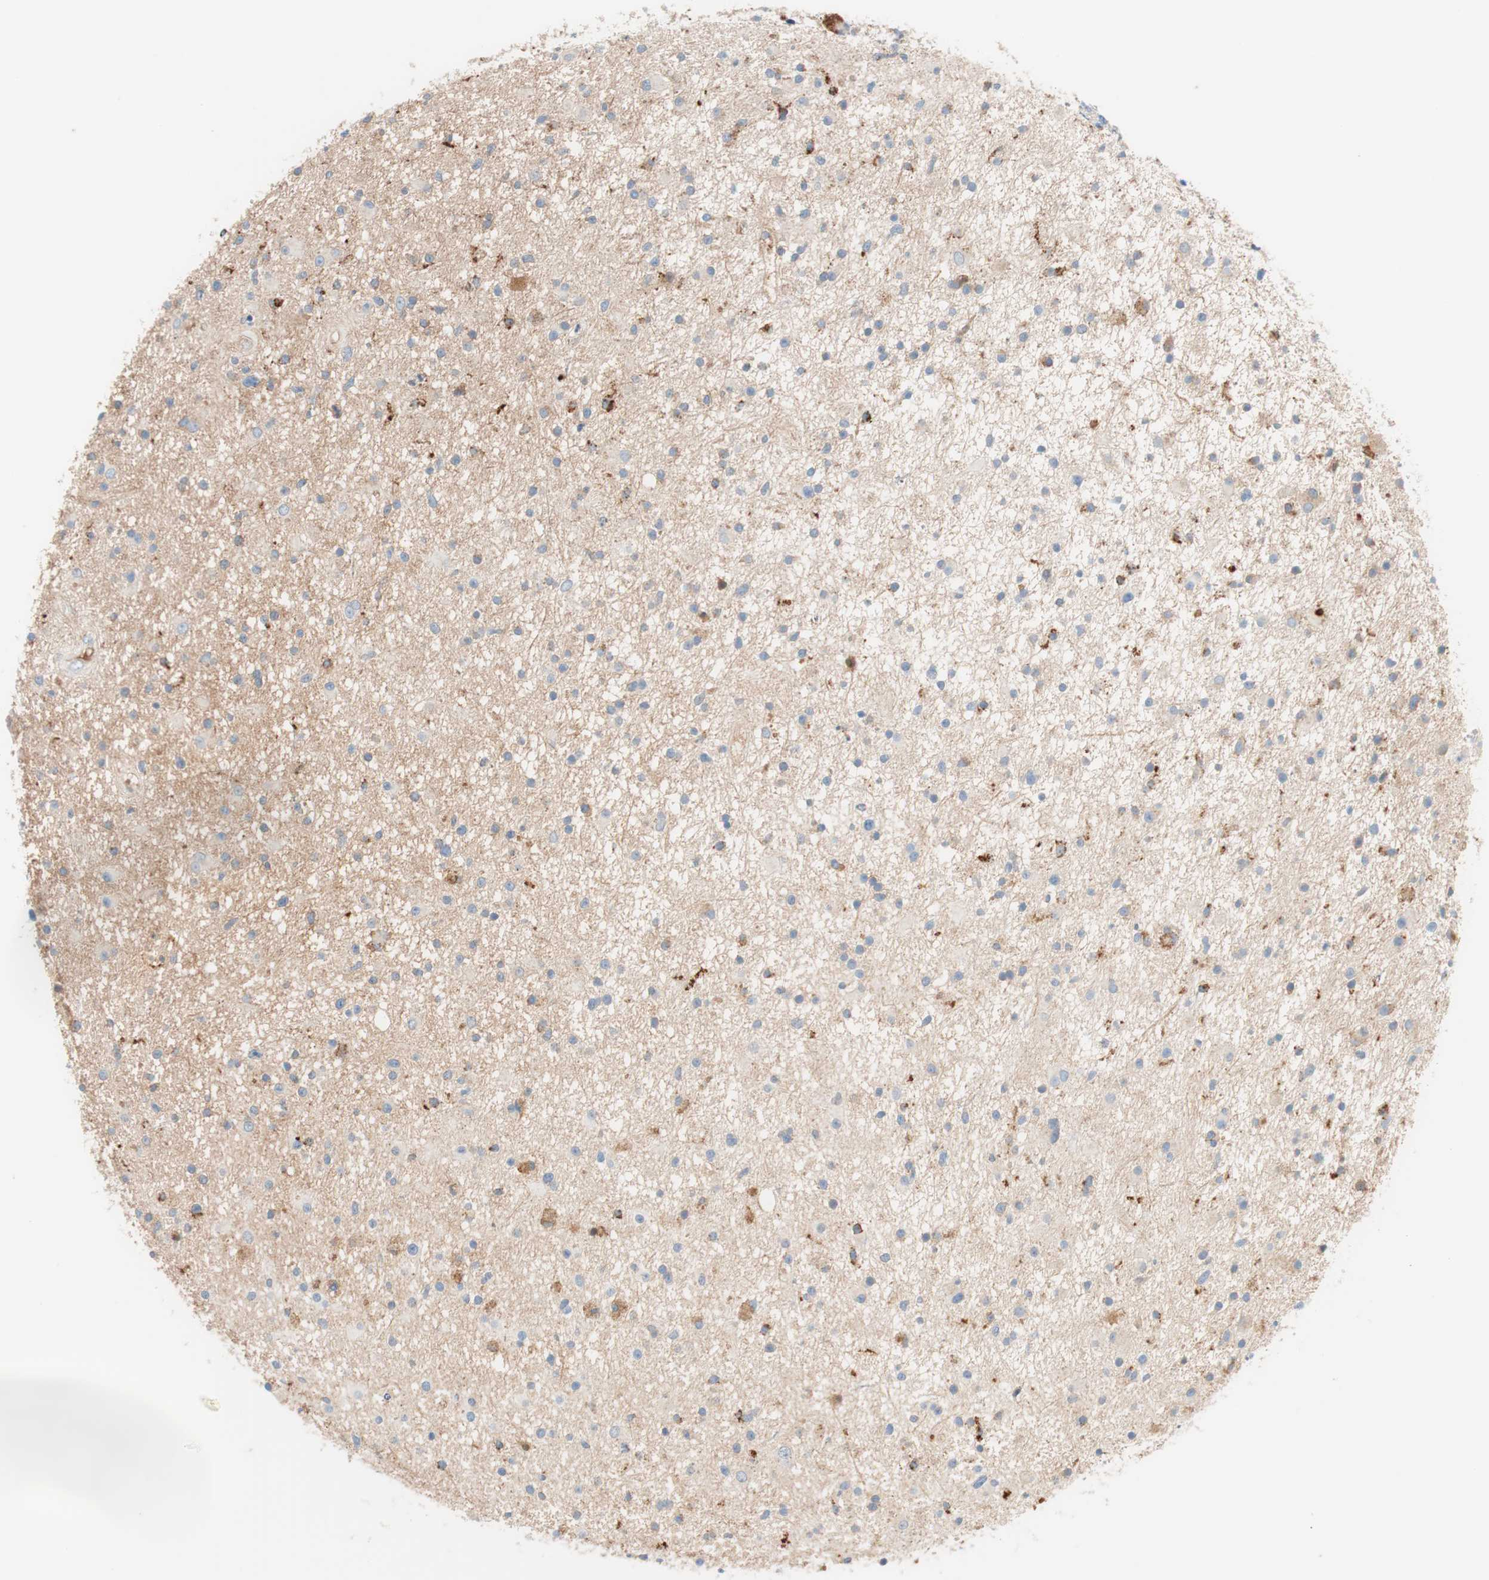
{"staining": {"intensity": "negative", "quantity": "none", "location": "none"}, "tissue": "glioma", "cell_type": "Tumor cells", "image_type": "cancer", "snomed": [{"axis": "morphology", "description": "Glioma, malignant, High grade"}, {"axis": "topography", "description": "Brain"}], "caption": "Tumor cells show no significant protein staining in malignant glioma (high-grade).", "gene": "RBP4", "patient": {"sex": "male", "age": 33}}